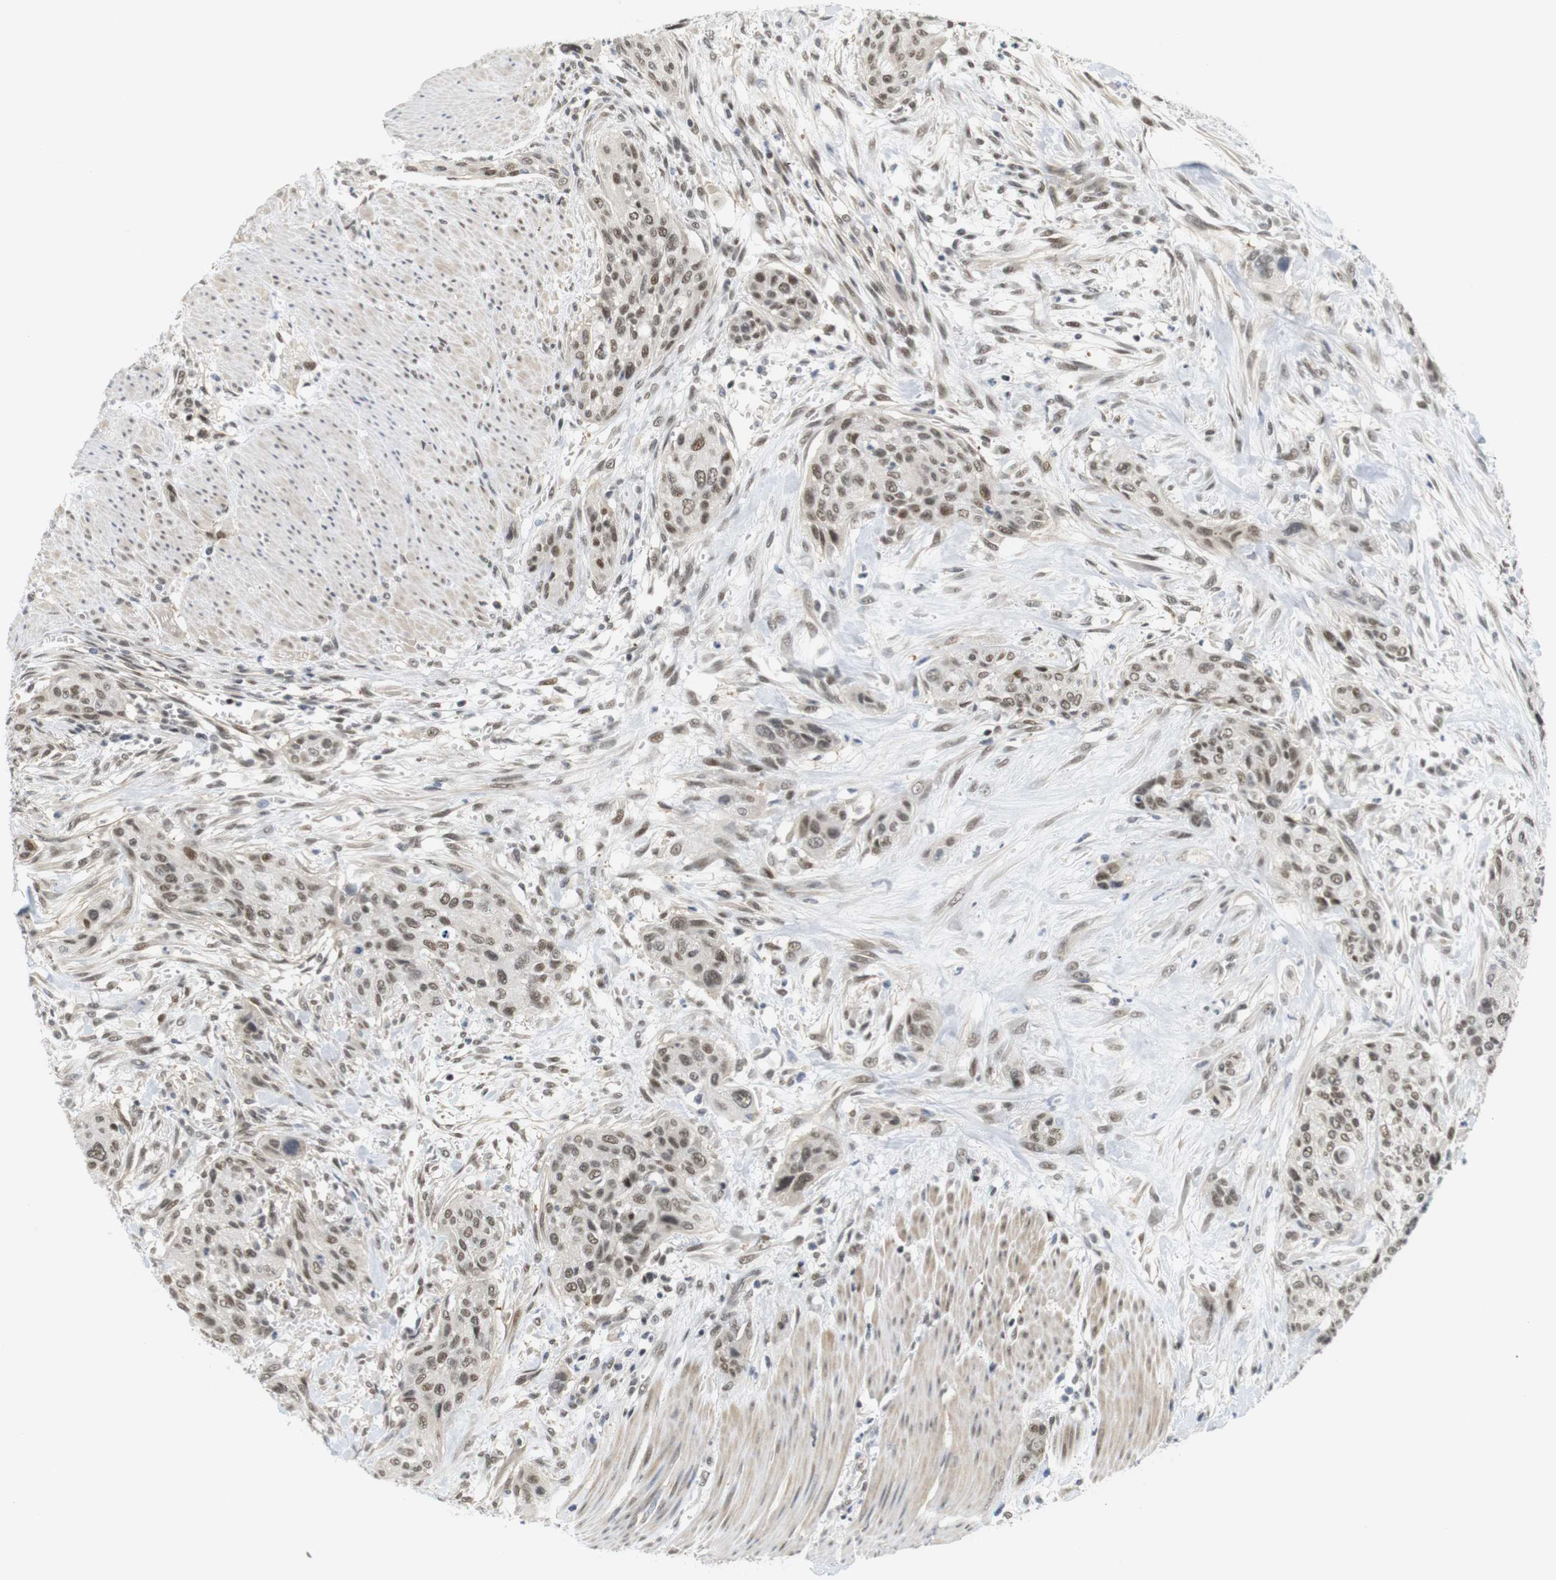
{"staining": {"intensity": "moderate", "quantity": ">75%", "location": "nuclear"}, "tissue": "urothelial cancer", "cell_type": "Tumor cells", "image_type": "cancer", "snomed": [{"axis": "morphology", "description": "Urothelial carcinoma, High grade"}, {"axis": "topography", "description": "Urinary bladder"}], "caption": "IHC of human urothelial cancer displays medium levels of moderate nuclear expression in about >75% of tumor cells.", "gene": "BRD4", "patient": {"sex": "male", "age": 35}}